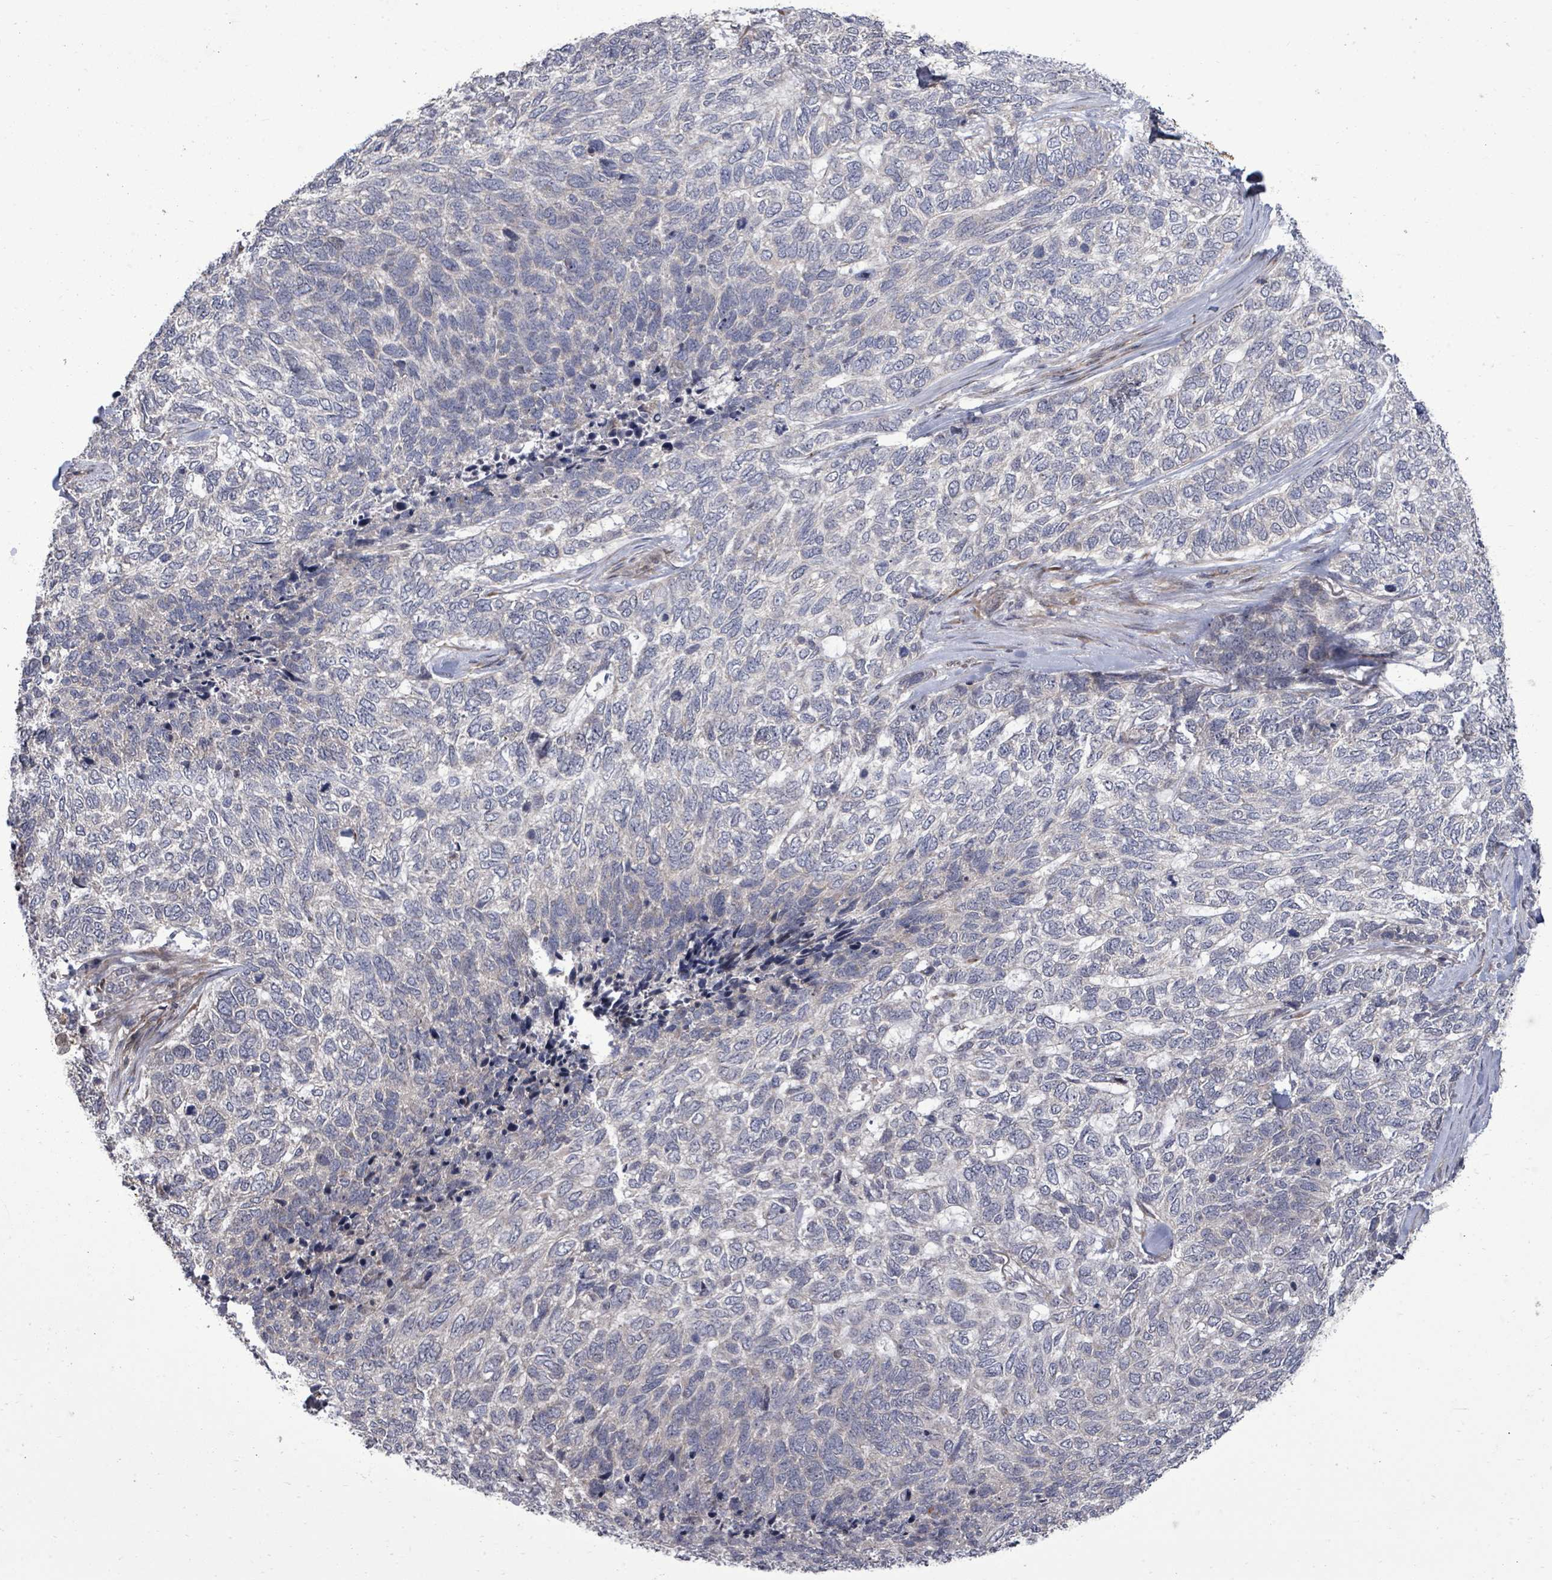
{"staining": {"intensity": "negative", "quantity": "none", "location": "none"}, "tissue": "skin cancer", "cell_type": "Tumor cells", "image_type": "cancer", "snomed": [{"axis": "morphology", "description": "Basal cell carcinoma"}, {"axis": "topography", "description": "Skin"}], "caption": "Tumor cells are negative for protein expression in human skin cancer.", "gene": "KRTAP27-1", "patient": {"sex": "female", "age": 65}}